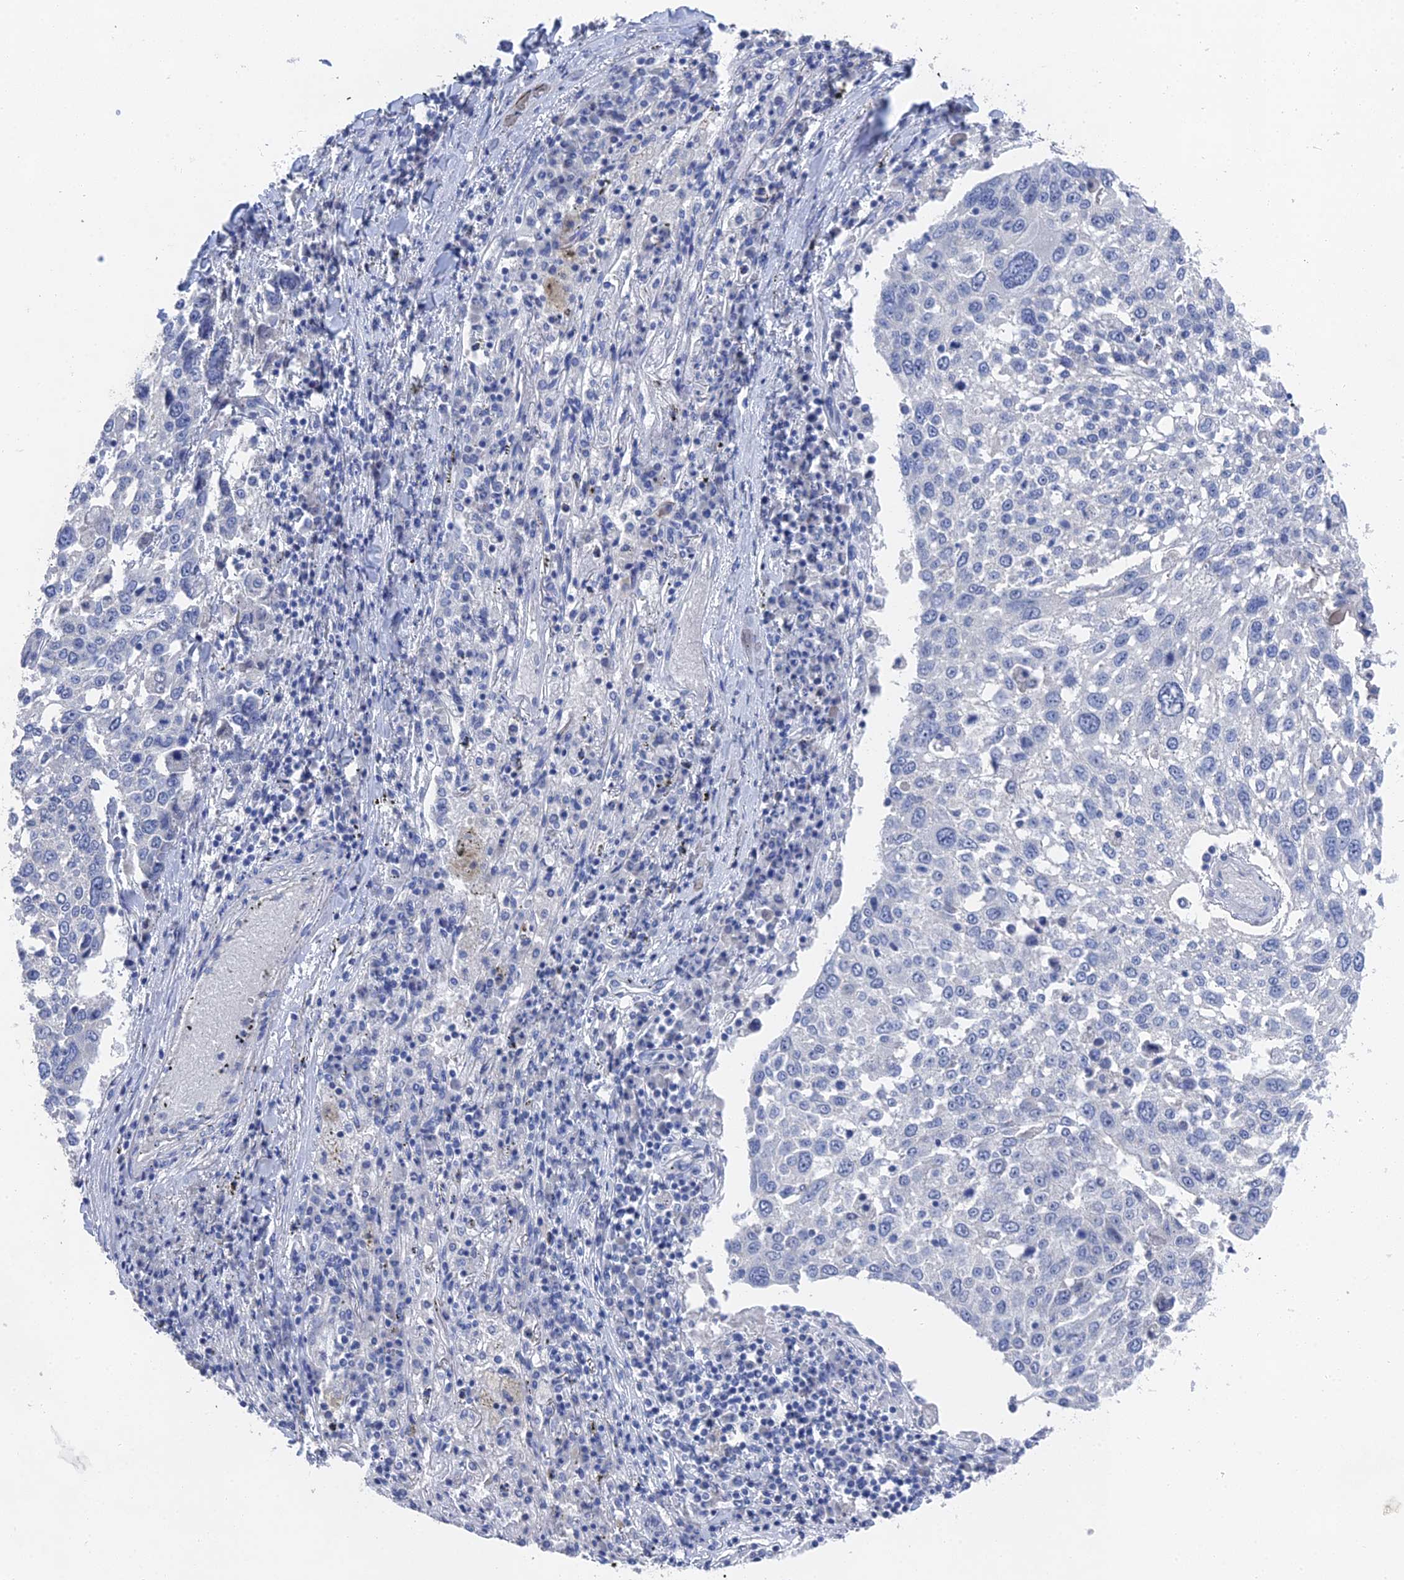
{"staining": {"intensity": "negative", "quantity": "none", "location": "none"}, "tissue": "lung cancer", "cell_type": "Tumor cells", "image_type": "cancer", "snomed": [{"axis": "morphology", "description": "Squamous cell carcinoma, NOS"}, {"axis": "topography", "description": "Lung"}], "caption": "Squamous cell carcinoma (lung) stained for a protein using immunohistochemistry (IHC) exhibits no expression tumor cells.", "gene": "GFAP", "patient": {"sex": "male", "age": 65}}